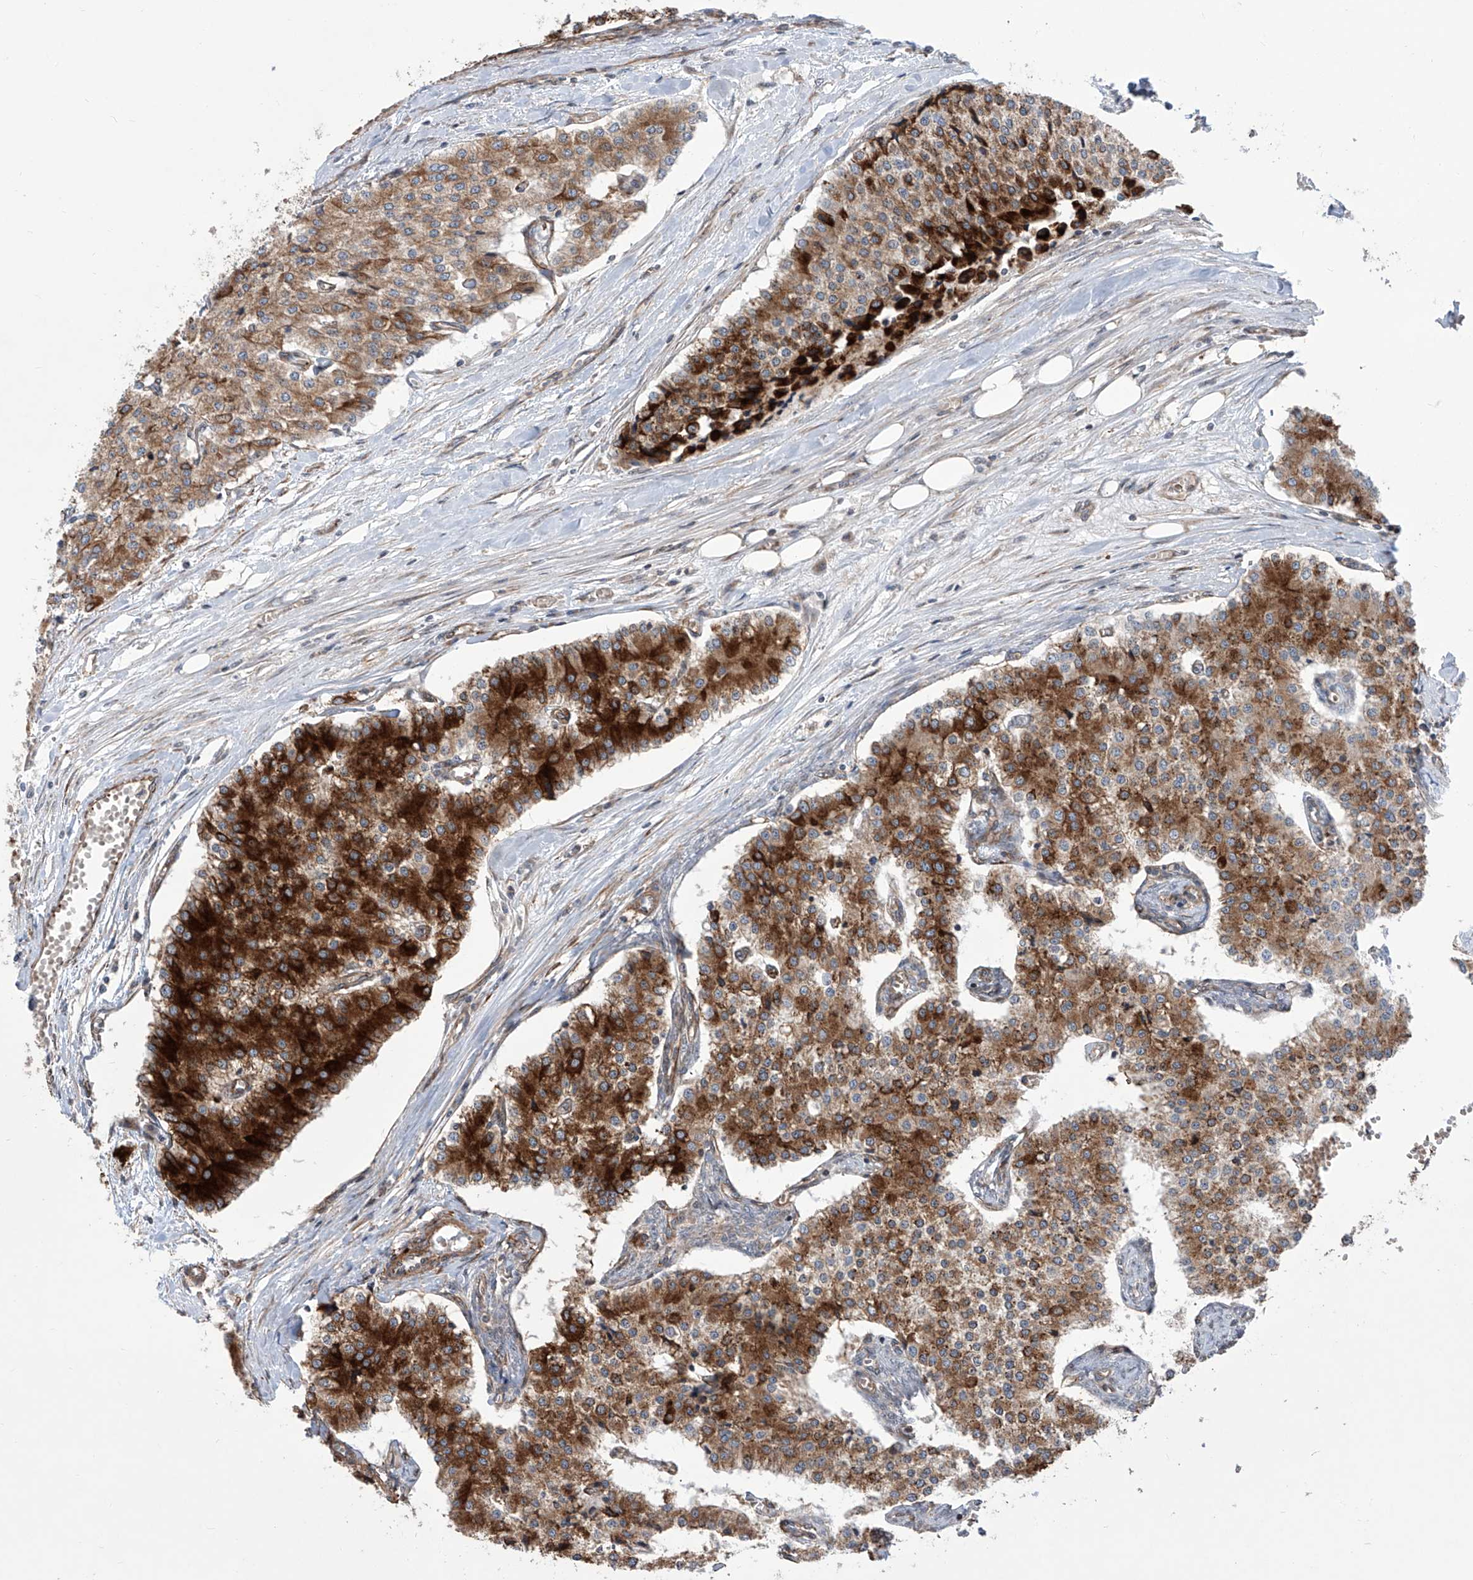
{"staining": {"intensity": "strong", "quantity": ">75%", "location": "cytoplasmic/membranous"}, "tissue": "carcinoid", "cell_type": "Tumor cells", "image_type": "cancer", "snomed": [{"axis": "morphology", "description": "Carcinoid, malignant, NOS"}, {"axis": "topography", "description": "Colon"}], "caption": "Immunohistochemistry (IHC) (DAB) staining of human carcinoid demonstrates strong cytoplasmic/membranous protein expression in about >75% of tumor cells.", "gene": "APAF1", "patient": {"sex": "female", "age": 52}}